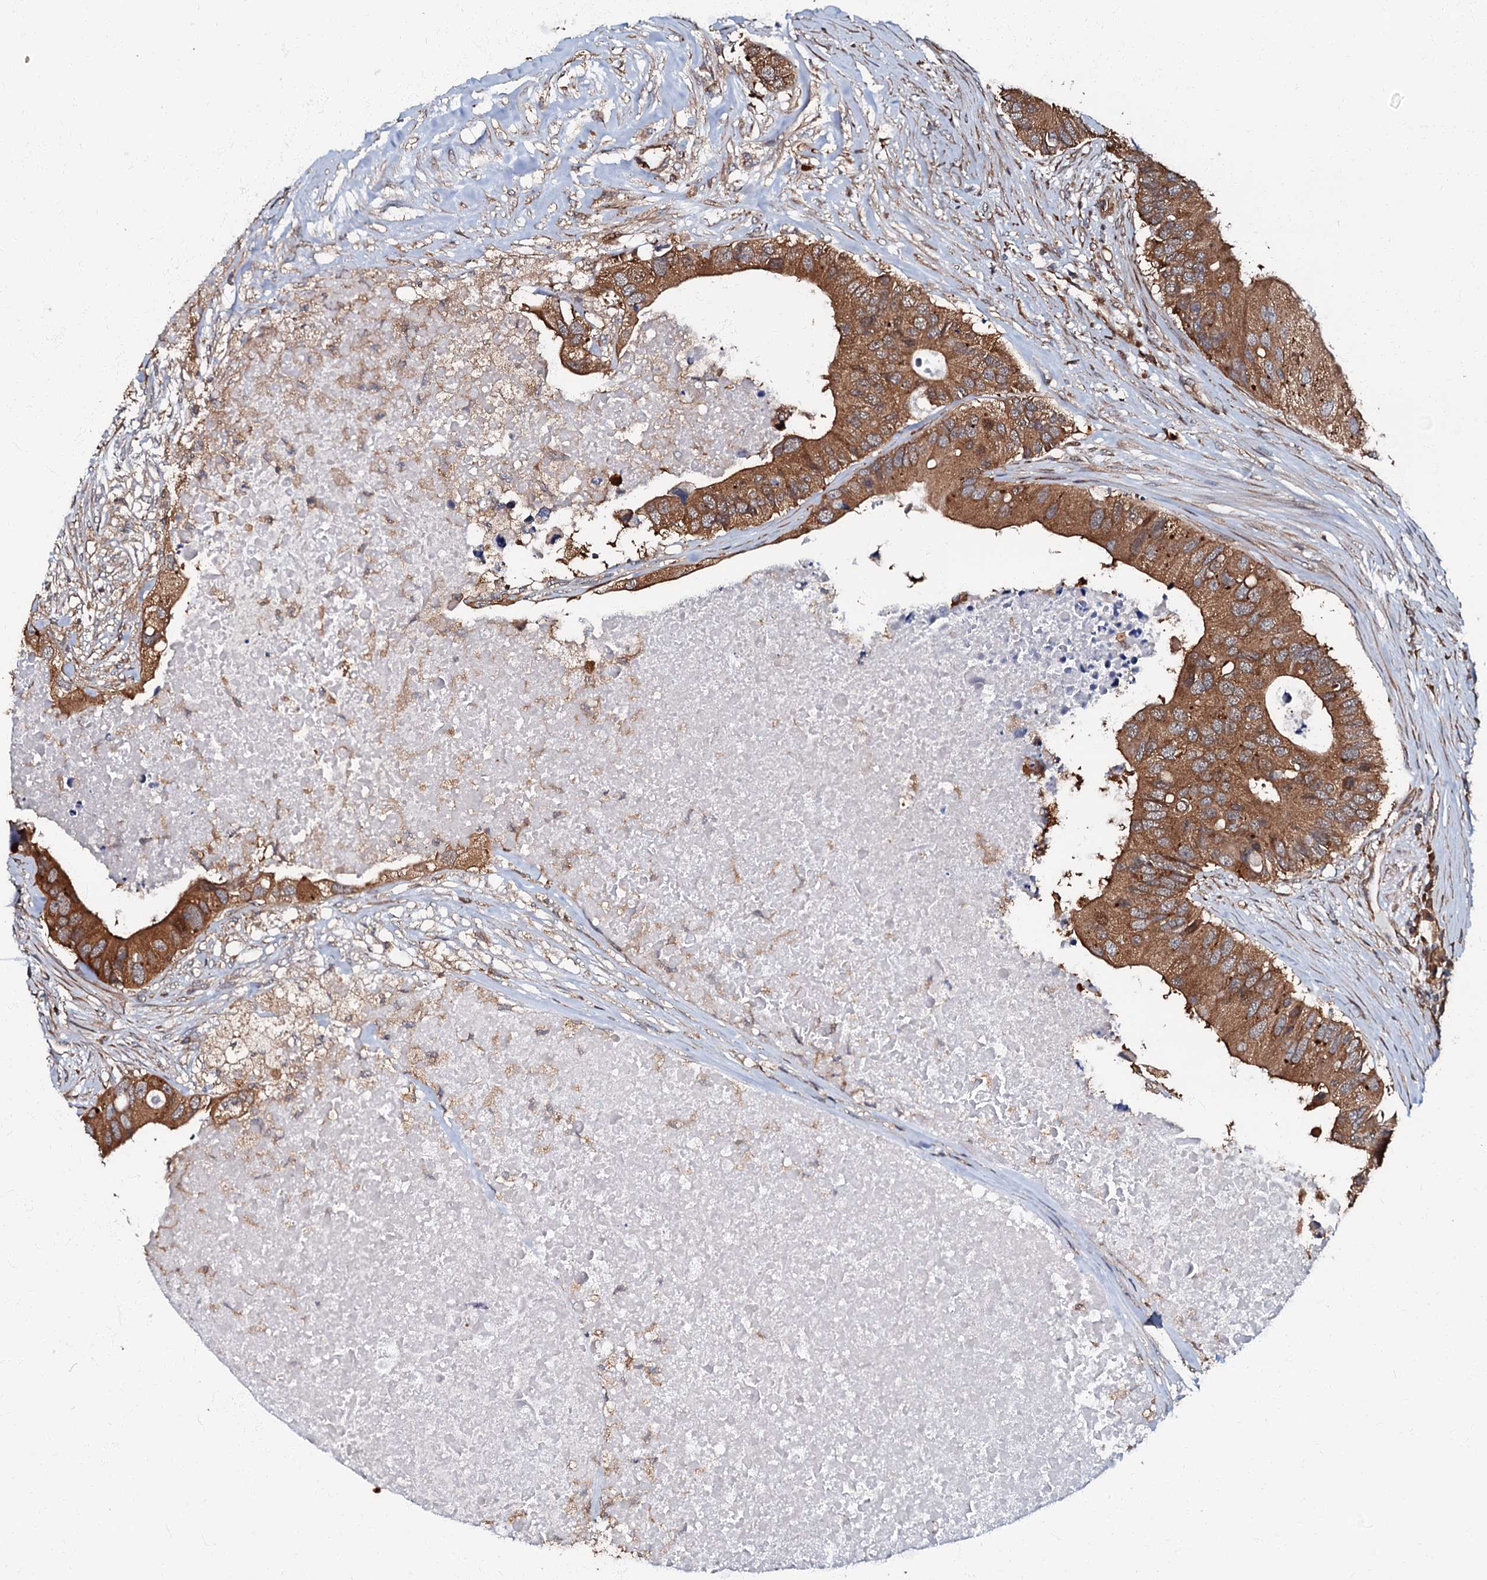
{"staining": {"intensity": "moderate", "quantity": ">75%", "location": "cytoplasmic/membranous"}, "tissue": "colorectal cancer", "cell_type": "Tumor cells", "image_type": "cancer", "snomed": [{"axis": "morphology", "description": "Adenocarcinoma, NOS"}, {"axis": "topography", "description": "Colon"}], "caption": "Colorectal adenocarcinoma tissue demonstrates moderate cytoplasmic/membranous staining in about >75% of tumor cells", "gene": "OSBP", "patient": {"sex": "male", "age": 71}}